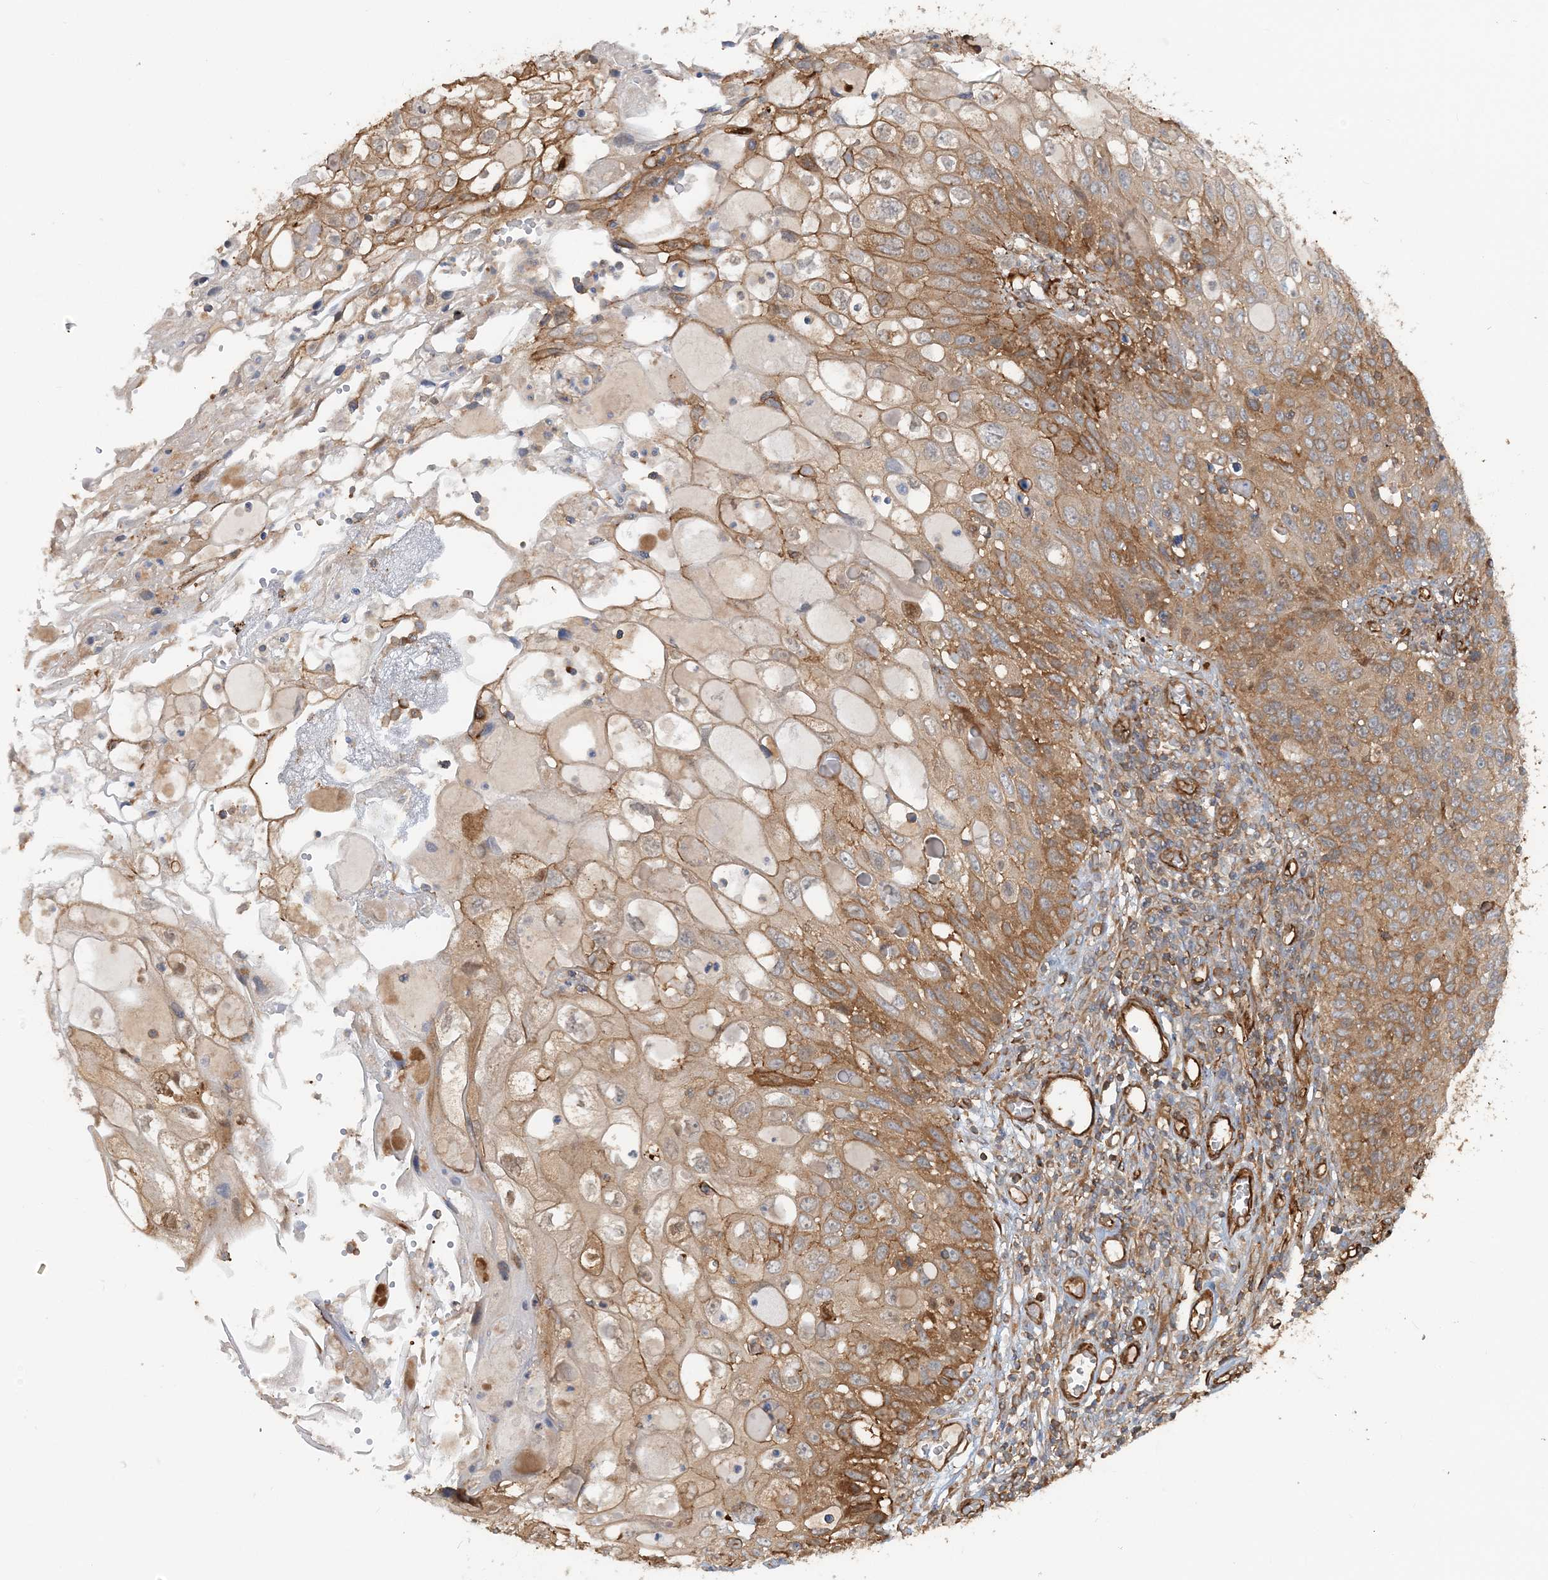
{"staining": {"intensity": "moderate", "quantity": "25%-75%", "location": "cytoplasmic/membranous"}, "tissue": "cervical cancer", "cell_type": "Tumor cells", "image_type": "cancer", "snomed": [{"axis": "morphology", "description": "Squamous cell carcinoma, NOS"}, {"axis": "topography", "description": "Cervix"}], "caption": "Human squamous cell carcinoma (cervical) stained with a brown dye displays moderate cytoplasmic/membranous positive staining in about 25%-75% of tumor cells.", "gene": "DSTN", "patient": {"sex": "female", "age": 70}}